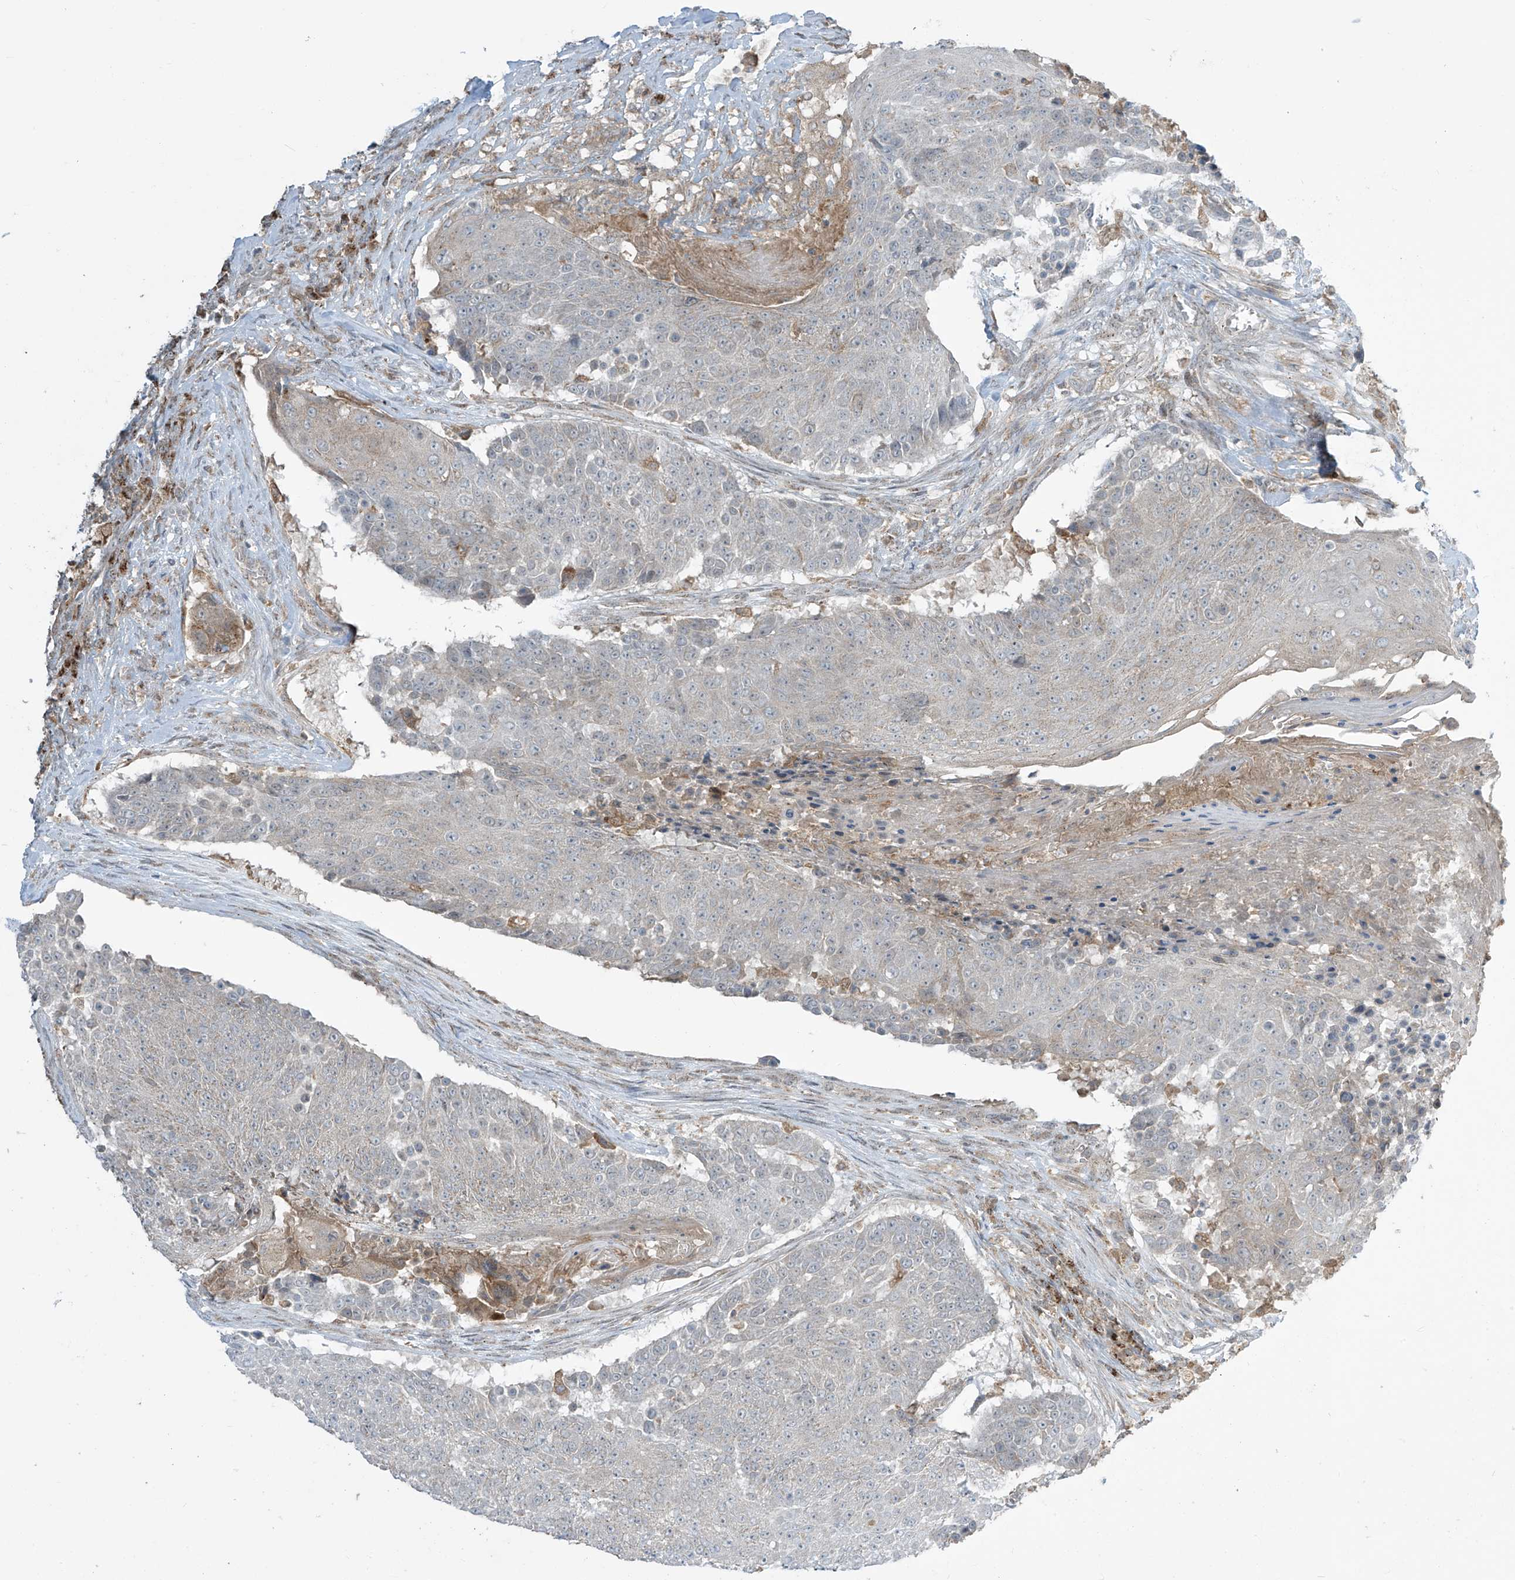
{"staining": {"intensity": "negative", "quantity": "none", "location": "none"}, "tissue": "urothelial cancer", "cell_type": "Tumor cells", "image_type": "cancer", "snomed": [{"axis": "morphology", "description": "Urothelial carcinoma, High grade"}, {"axis": "topography", "description": "Urinary bladder"}], "caption": "DAB (3,3'-diaminobenzidine) immunohistochemical staining of human urothelial carcinoma (high-grade) reveals no significant positivity in tumor cells. (DAB immunohistochemistry visualized using brightfield microscopy, high magnification).", "gene": "PARVG", "patient": {"sex": "female", "age": 63}}